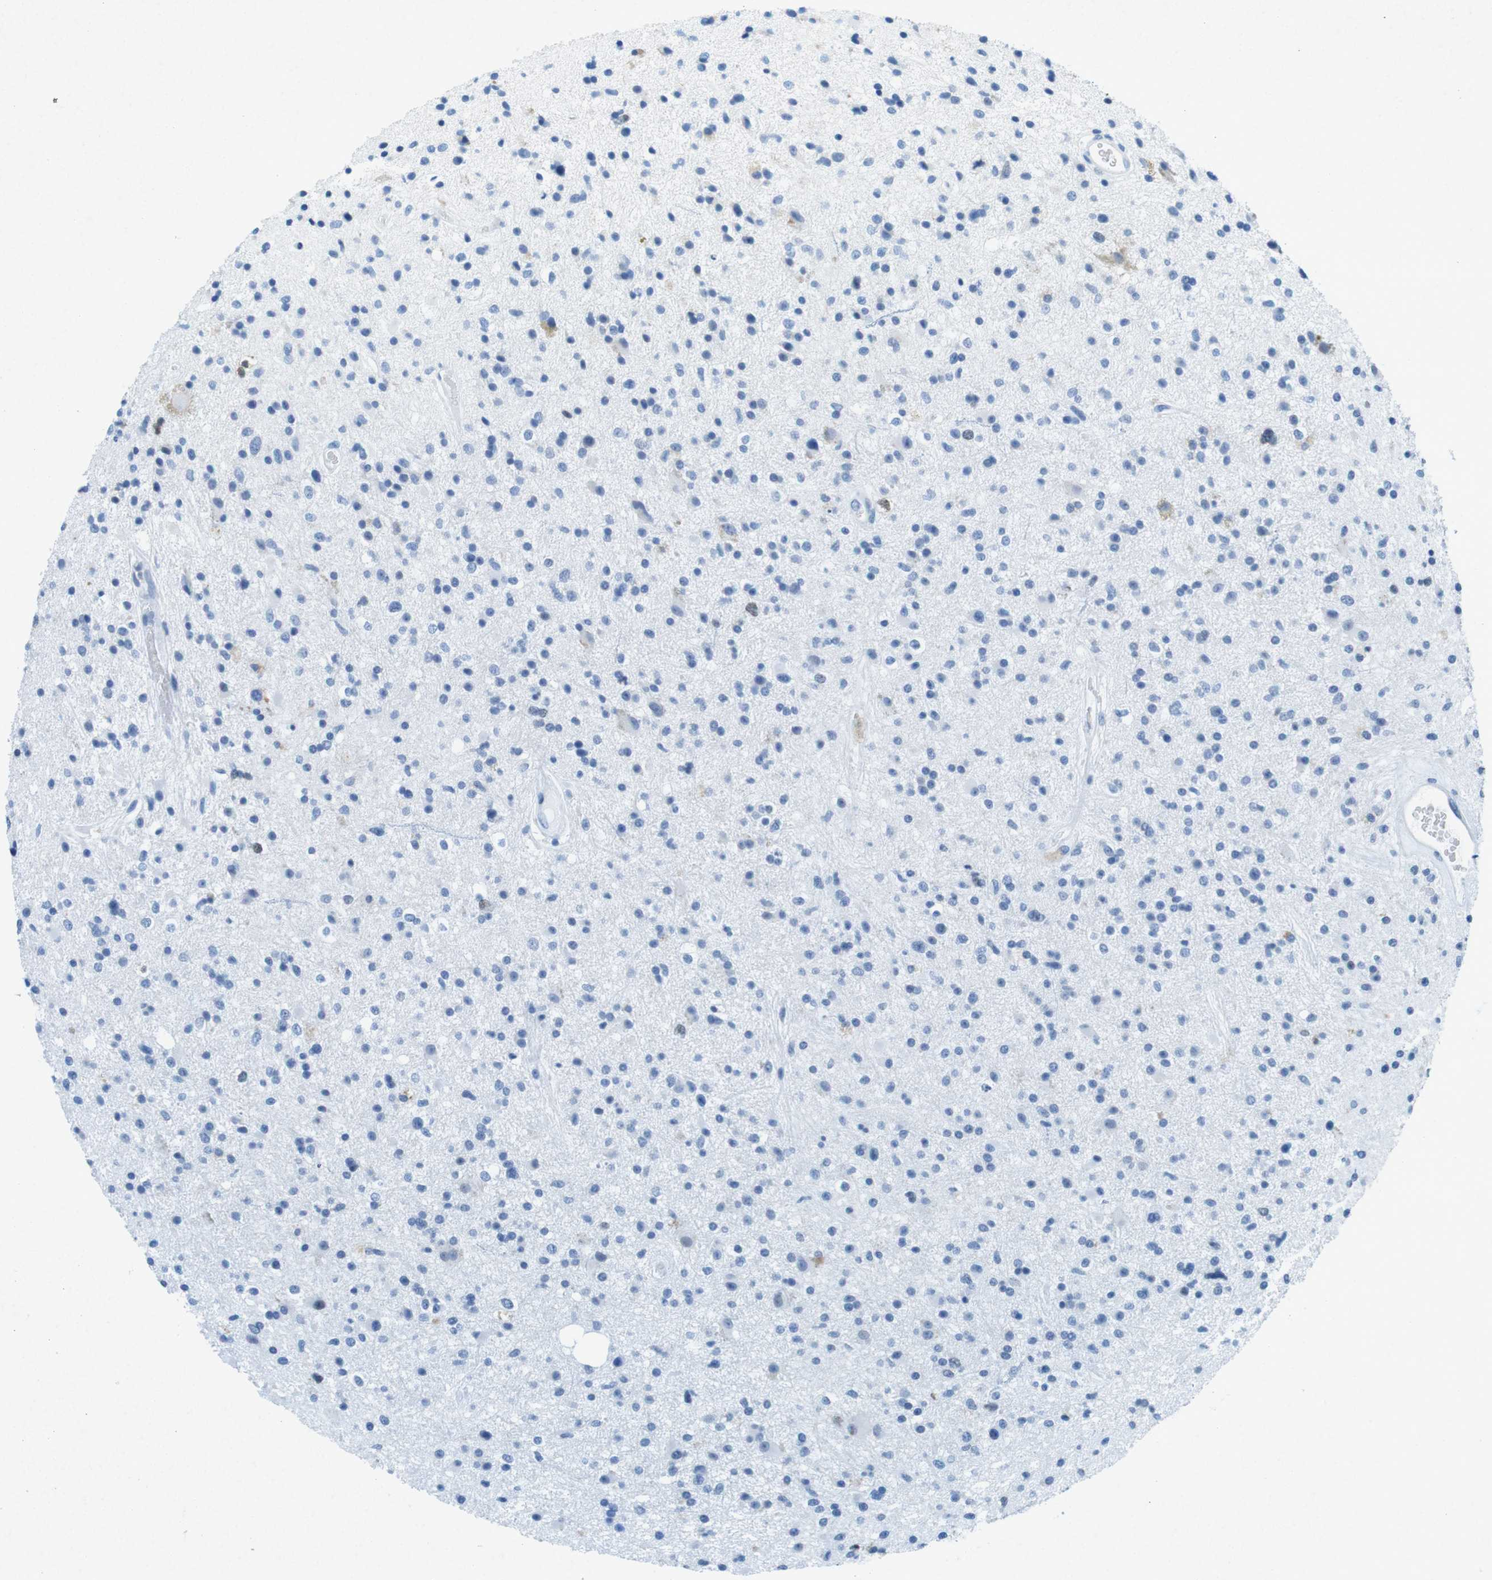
{"staining": {"intensity": "negative", "quantity": "none", "location": "none"}, "tissue": "glioma", "cell_type": "Tumor cells", "image_type": "cancer", "snomed": [{"axis": "morphology", "description": "Glioma, malignant, High grade"}, {"axis": "topography", "description": "Brain"}], "caption": "Micrograph shows no protein staining in tumor cells of glioma tissue.", "gene": "CTAG1B", "patient": {"sex": "male", "age": 33}}